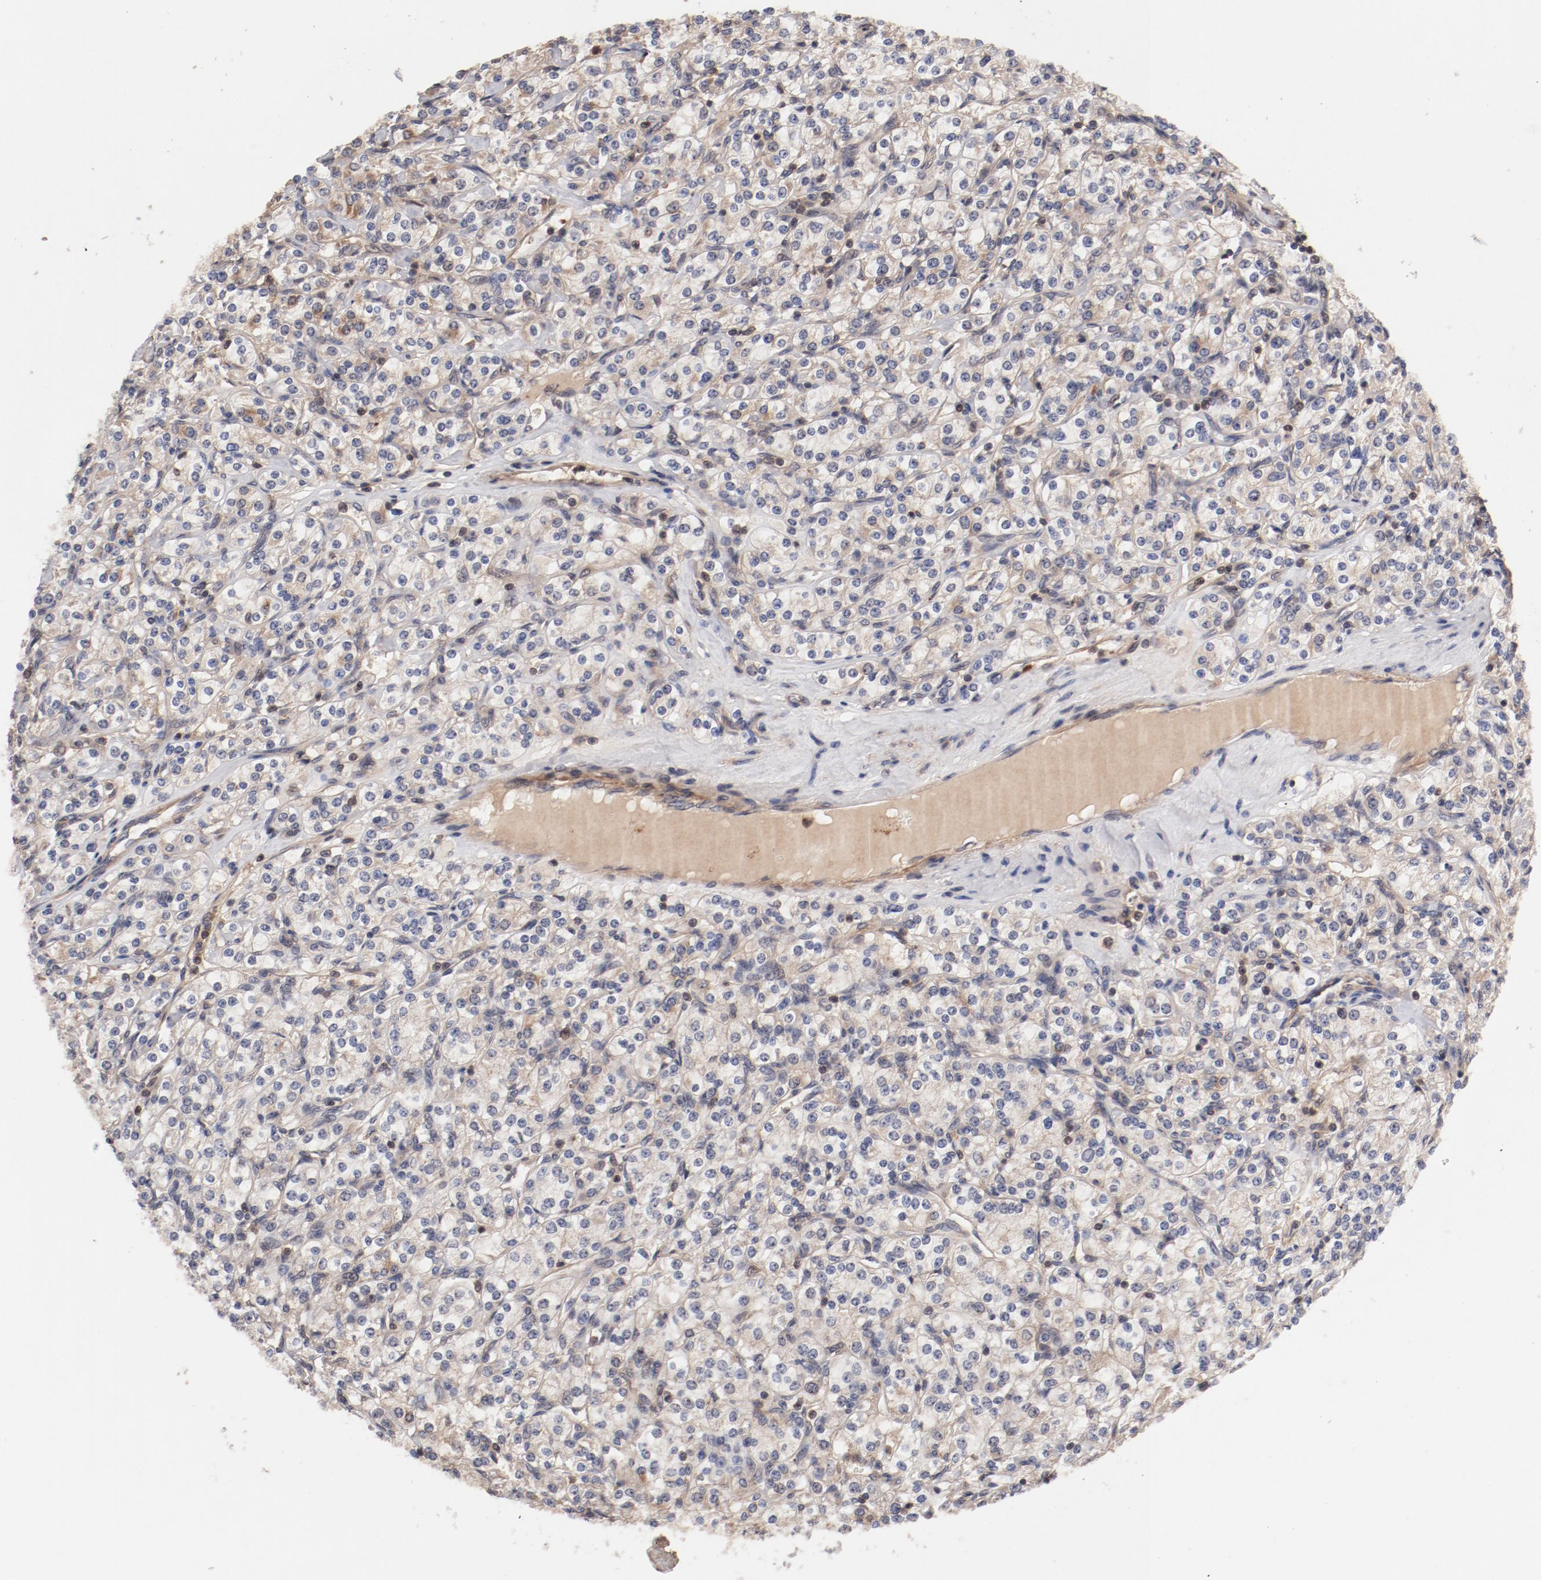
{"staining": {"intensity": "weak", "quantity": ">75%", "location": "cytoplasmic/membranous"}, "tissue": "renal cancer", "cell_type": "Tumor cells", "image_type": "cancer", "snomed": [{"axis": "morphology", "description": "Adenocarcinoma, NOS"}, {"axis": "topography", "description": "Kidney"}], "caption": "Protein staining of renal cancer tissue exhibits weak cytoplasmic/membranous expression in approximately >75% of tumor cells.", "gene": "GUF1", "patient": {"sex": "male", "age": 77}}